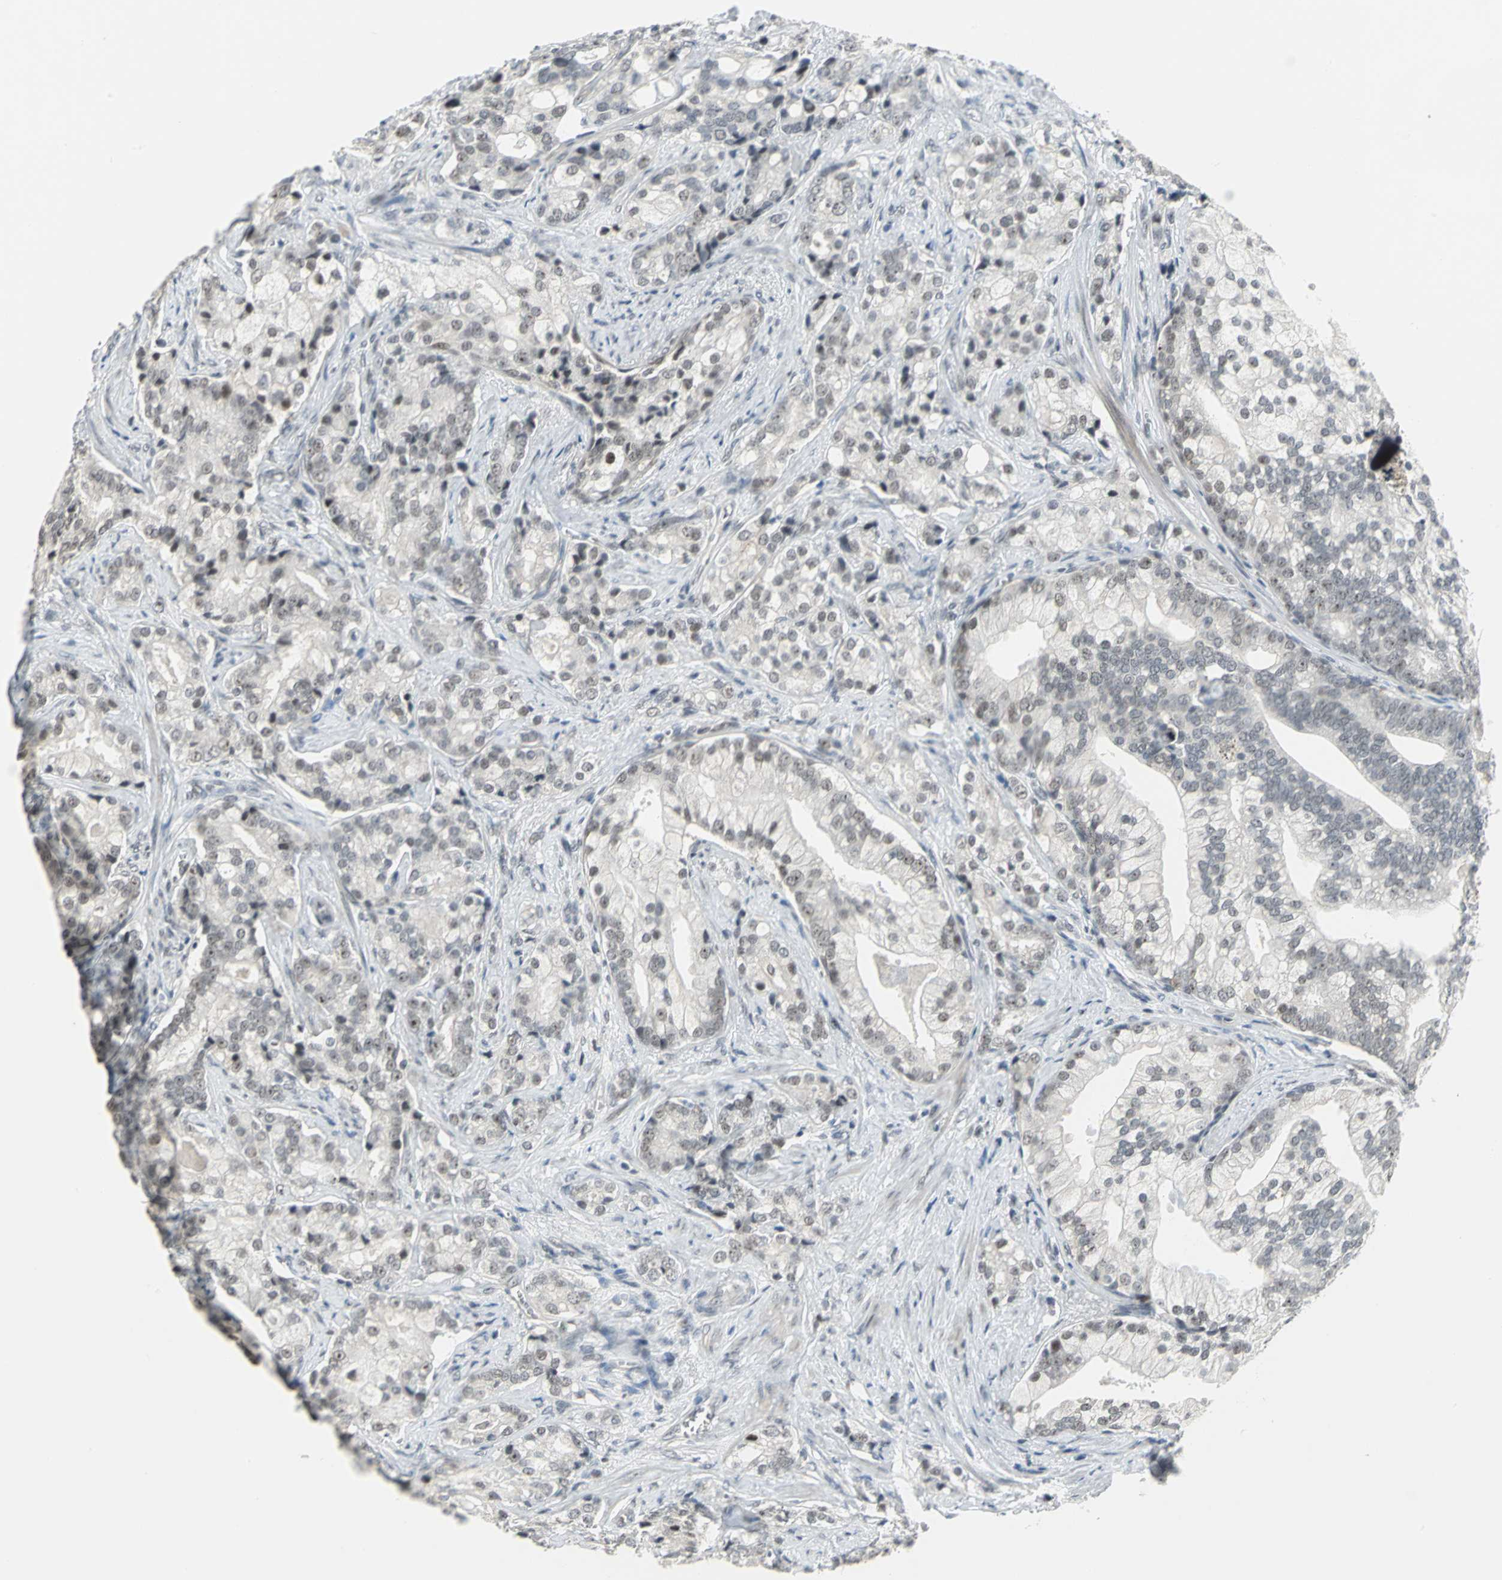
{"staining": {"intensity": "weak", "quantity": ">75%", "location": "nuclear"}, "tissue": "prostate cancer", "cell_type": "Tumor cells", "image_type": "cancer", "snomed": [{"axis": "morphology", "description": "Adenocarcinoma, Low grade"}, {"axis": "topography", "description": "Prostate"}], "caption": "IHC staining of low-grade adenocarcinoma (prostate), which displays low levels of weak nuclear positivity in approximately >75% of tumor cells indicating weak nuclear protein positivity. The staining was performed using DAB (brown) for protein detection and nuclei were counterstained in hematoxylin (blue).", "gene": "GLI3", "patient": {"sex": "male", "age": 58}}